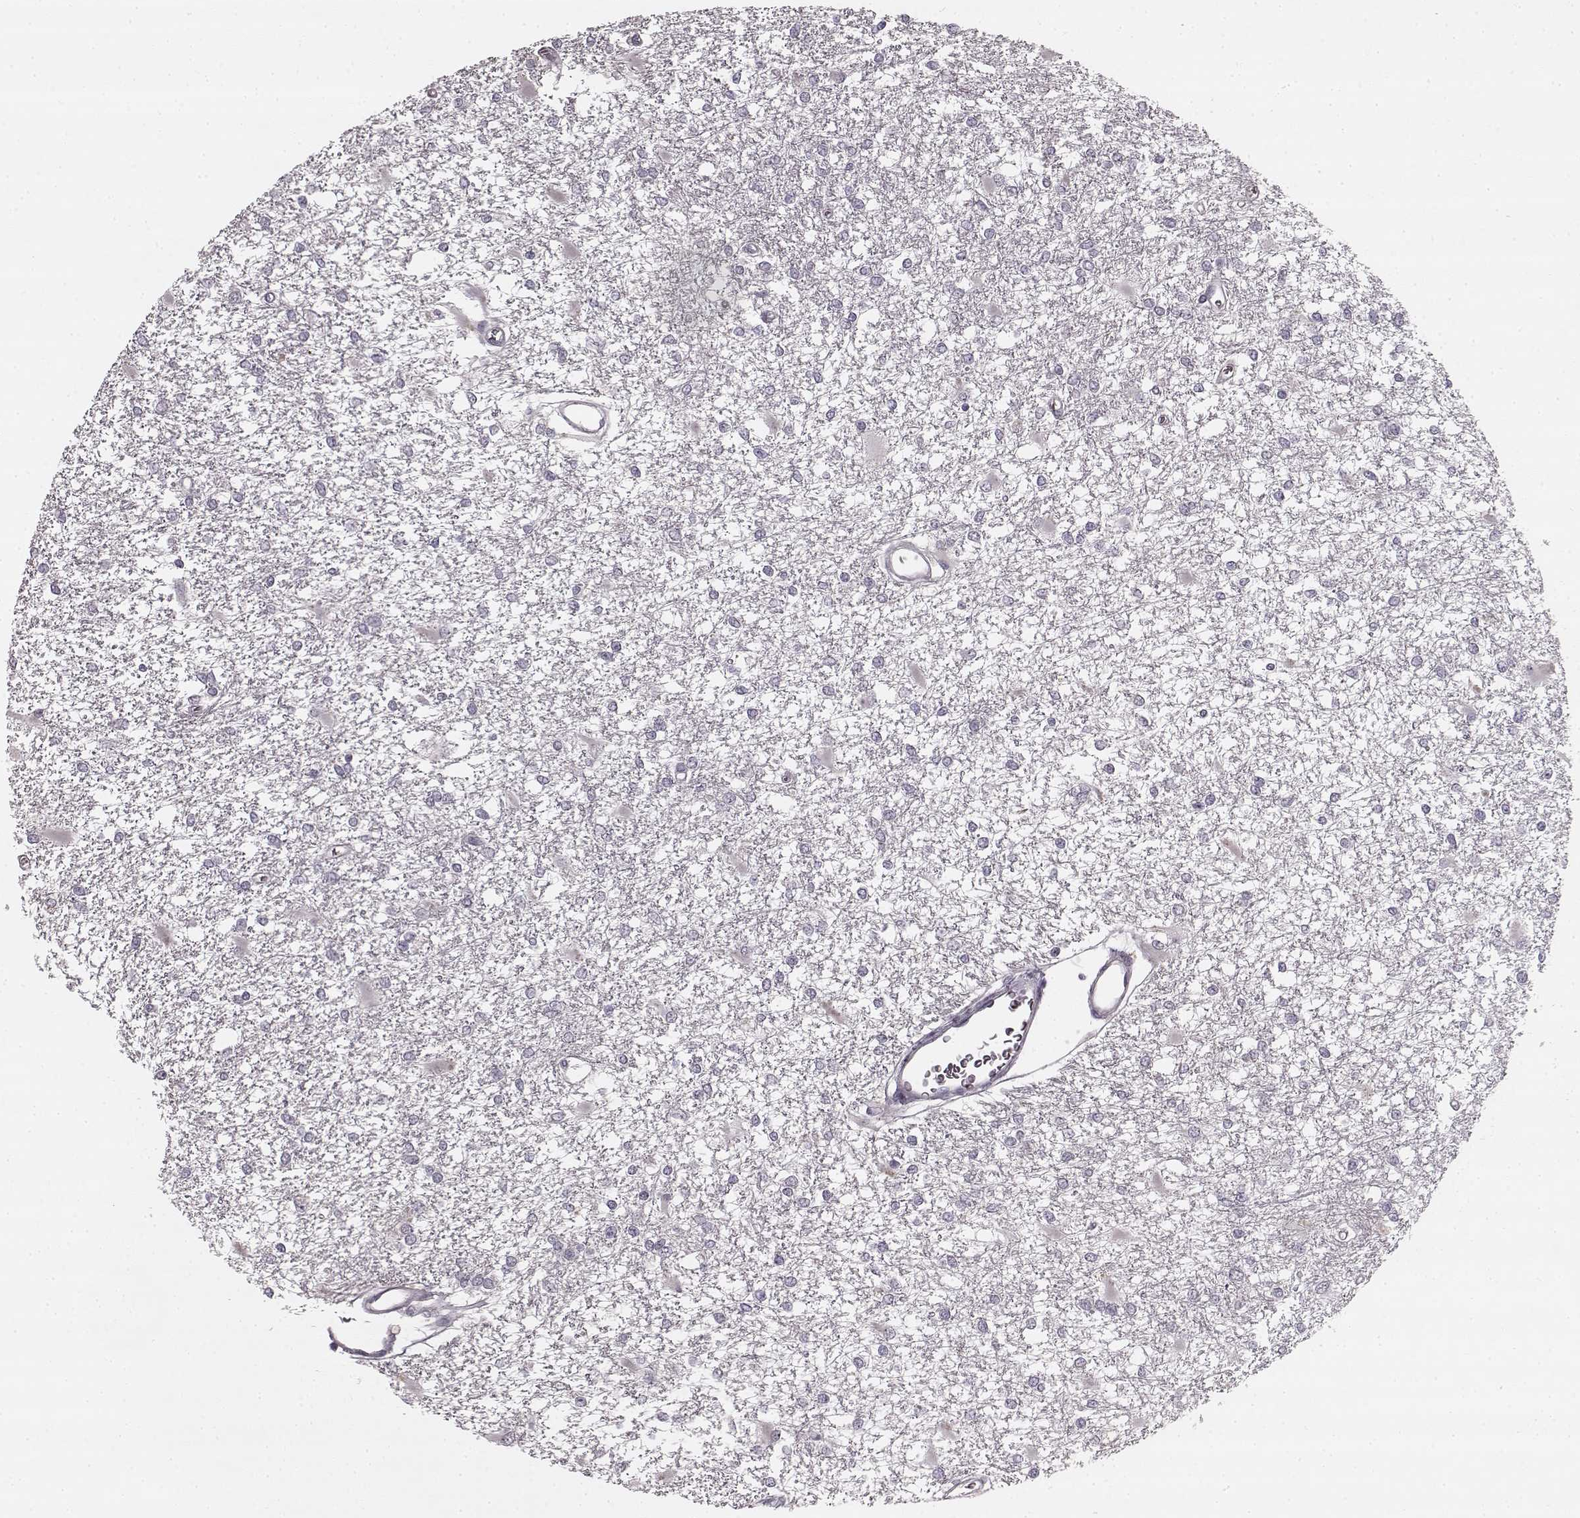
{"staining": {"intensity": "negative", "quantity": "none", "location": "none"}, "tissue": "glioma", "cell_type": "Tumor cells", "image_type": "cancer", "snomed": [{"axis": "morphology", "description": "Glioma, malignant, High grade"}, {"axis": "topography", "description": "Cerebral cortex"}], "caption": "IHC micrograph of neoplastic tissue: human malignant high-grade glioma stained with DAB (3,3'-diaminobenzidine) displays no significant protein expression in tumor cells. (Brightfield microscopy of DAB immunohistochemistry at high magnification).", "gene": "HMMR", "patient": {"sex": "male", "age": 79}}